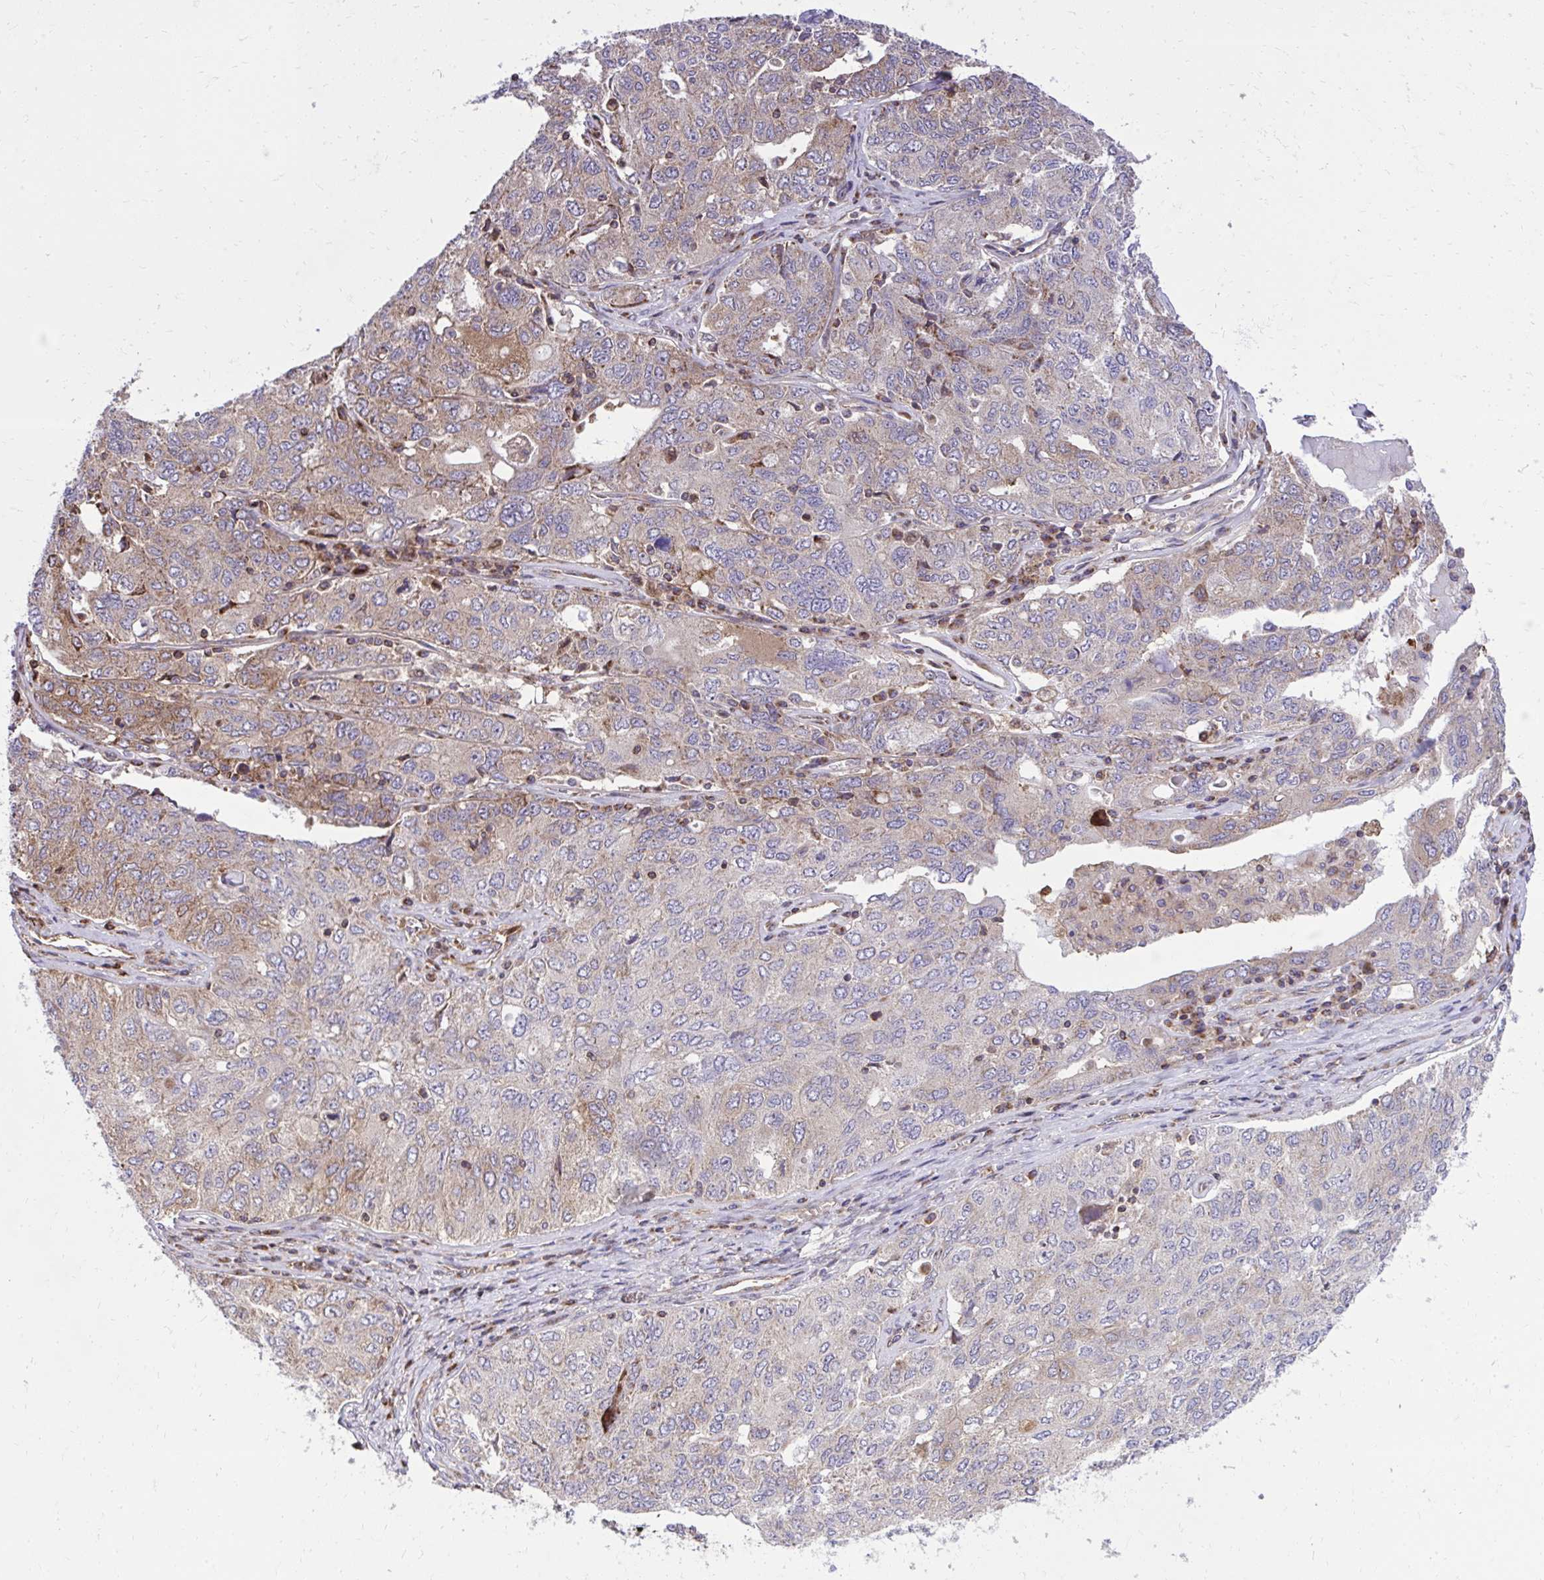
{"staining": {"intensity": "weak", "quantity": ">75%", "location": "cytoplasmic/membranous"}, "tissue": "ovarian cancer", "cell_type": "Tumor cells", "image_type": "cancer", "snomed": [{"axis": "morphology", "description": "Carcinoma, endometroid"}, {"axis": "topography", "description": "Ovary"}], "caption": "Immunohistochemistry (IHC) image of ovarian cancer (endometroid carcinoma) stained for a protein (brown), which shows low levels of weak cytoplasmic/membranous expression in approximately >75% of tumor cells.", "gene": "NMNAT3", "patient": {"sex": "female", "age": 62}}